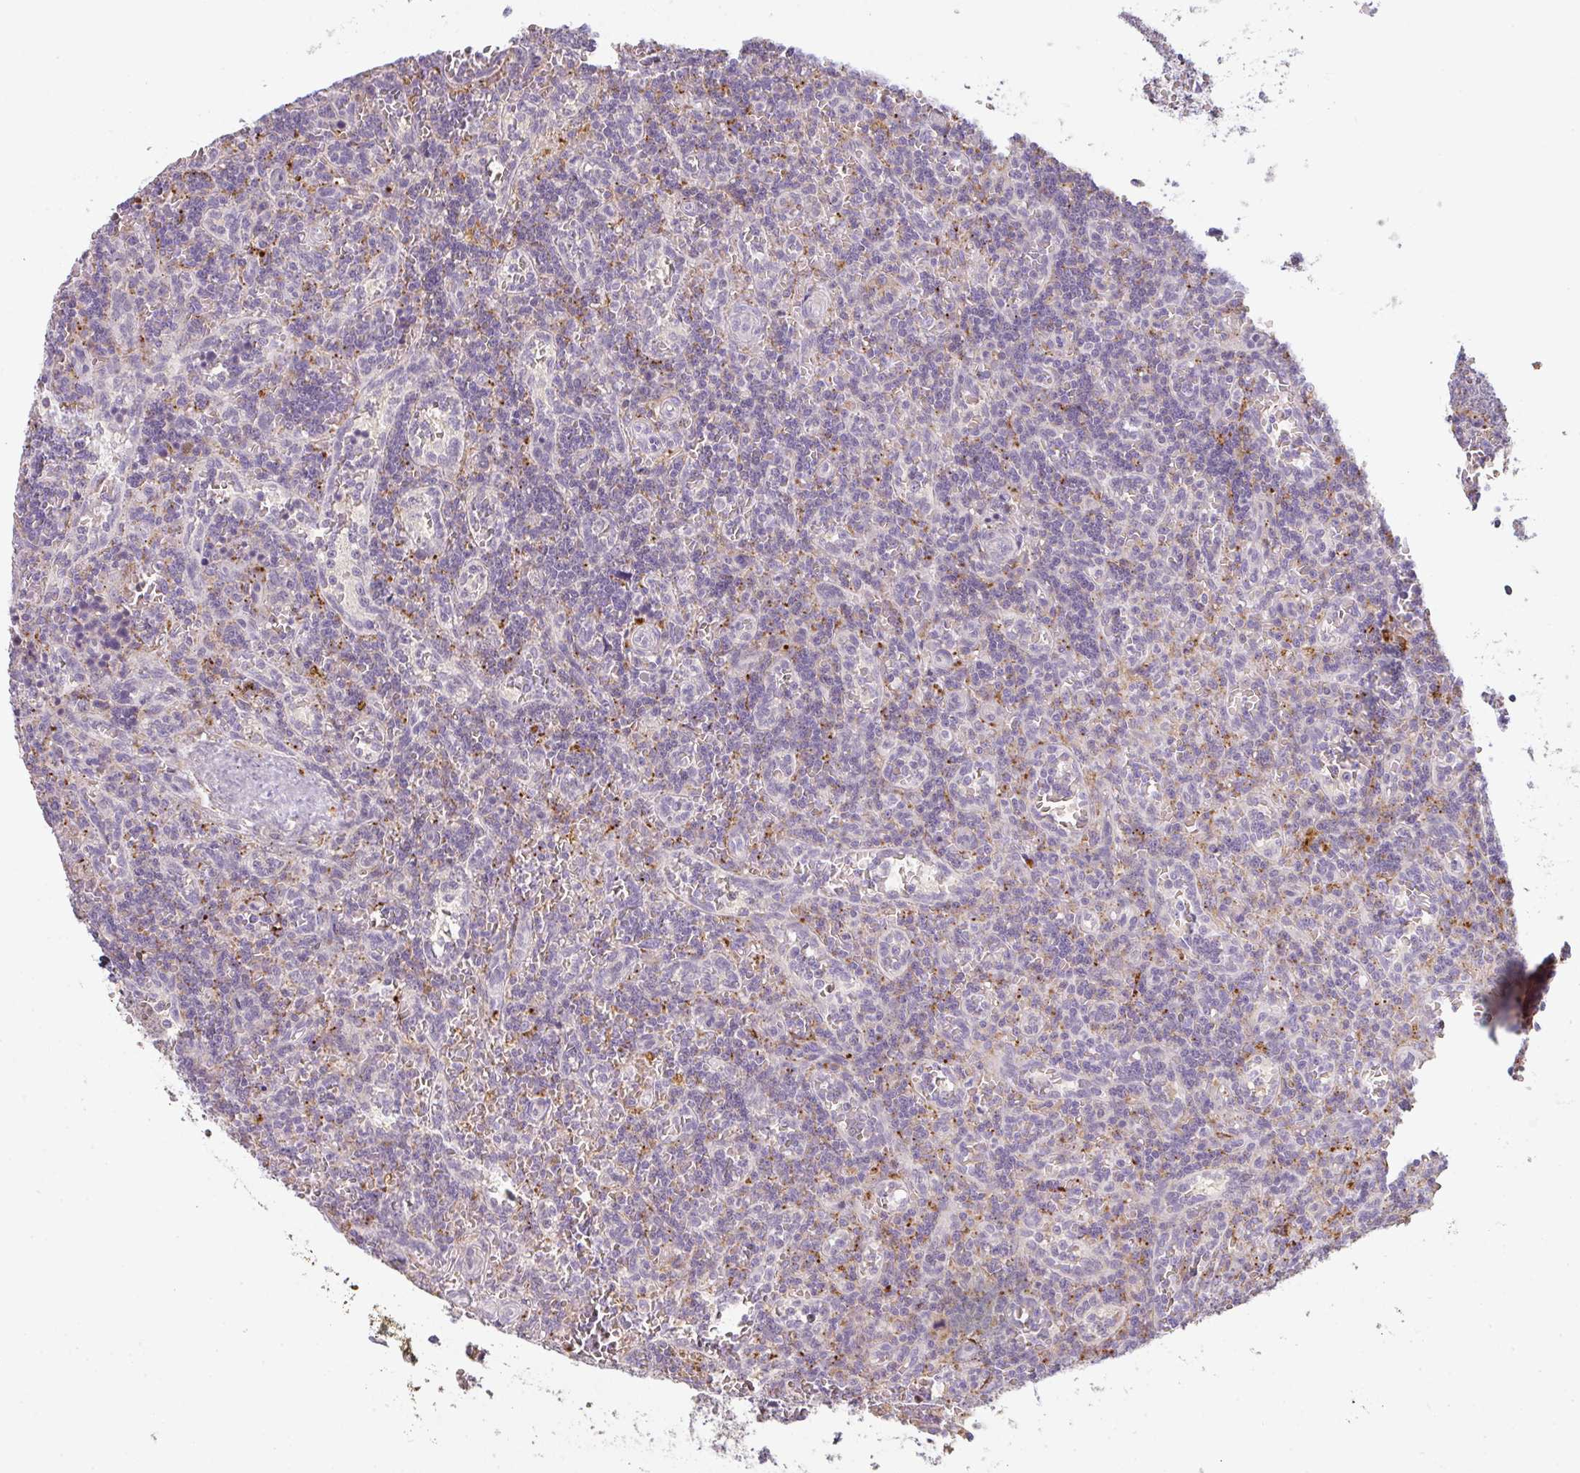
{"staining": {"intensity": "negative", "quantity": "none", "location": "none"}, "tissue": "lymphoma", "cell_type": "Tumor cells", "image_type": "cancer", "snomed": [{"axis": "morphology", "description": "Malignant lymphoma, non-Hodgkin's type, Low grade"}, {"axis": "topography", "description": "Spleen"}], "caption": "This is an immunohistochemistry image of human malignant lymphoma, non-Hodgkin's type (low-grade). There is no staining in tumor cells.", "gene": "TMEM237", "patient": {"sex": "male", "age": 73}}